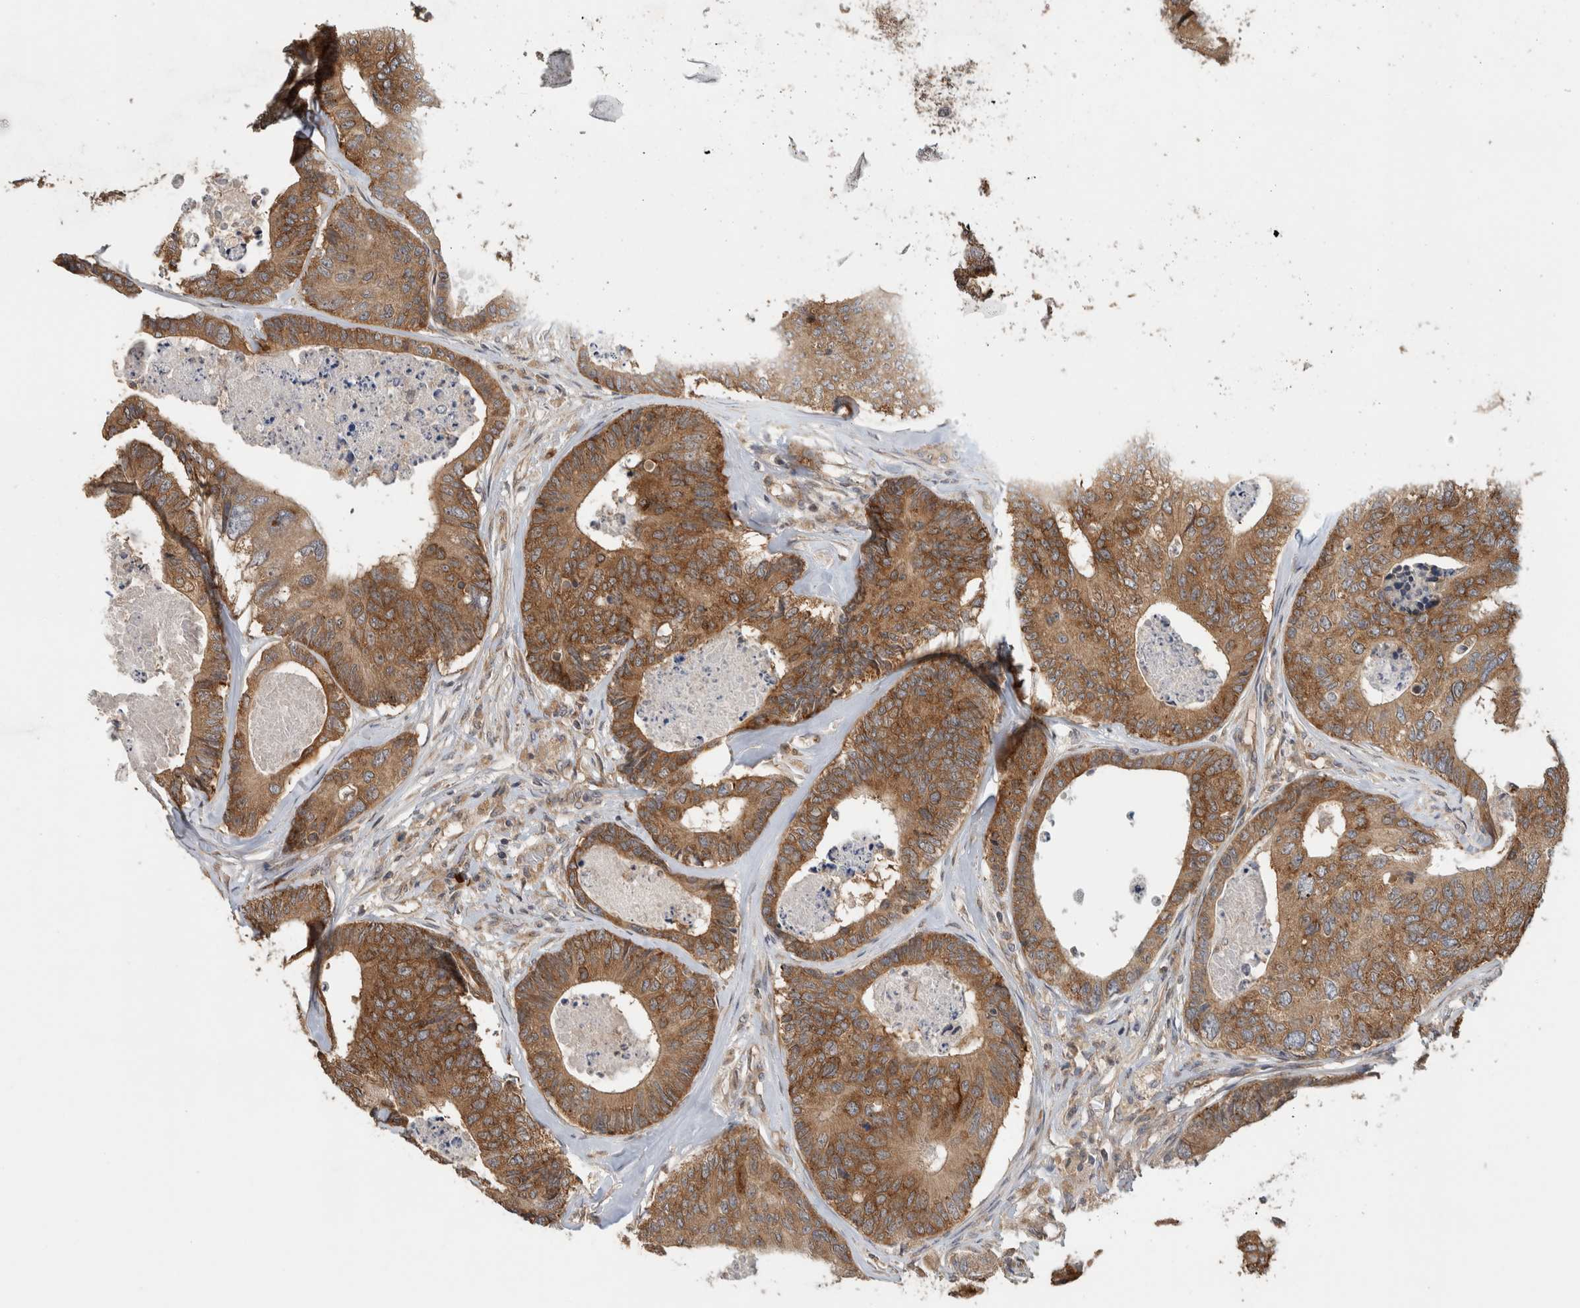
{"staining": {"intensity": "moderate", "quantity": ">75%", "location": "cytoplasmic/membranous"}, "tissue": "colorectal cancer", "cell_type": "Tumor cells", "image_type": "cancer", "snomed": [{"axis": "morphology", "description": "Adenocarcinoma, NOS"}, {"axis": "topography", "description": "Colon"}], "caption": "IHC staining of adenocarcinoma (colorectal), which exhibits medium levels of moderate cytoplasmic/membranous staining in about >75% of tumor cells indicating moderate cytoplasmic/membranous protein expression. The staining was performed using DAB (3,3'-diaminobenzidine) (brown) for protein detection and nuclei were counterstained in hematoxylin (blue).", "gene": "PUM1", "patient": {"sex": "female", "age": 67}}